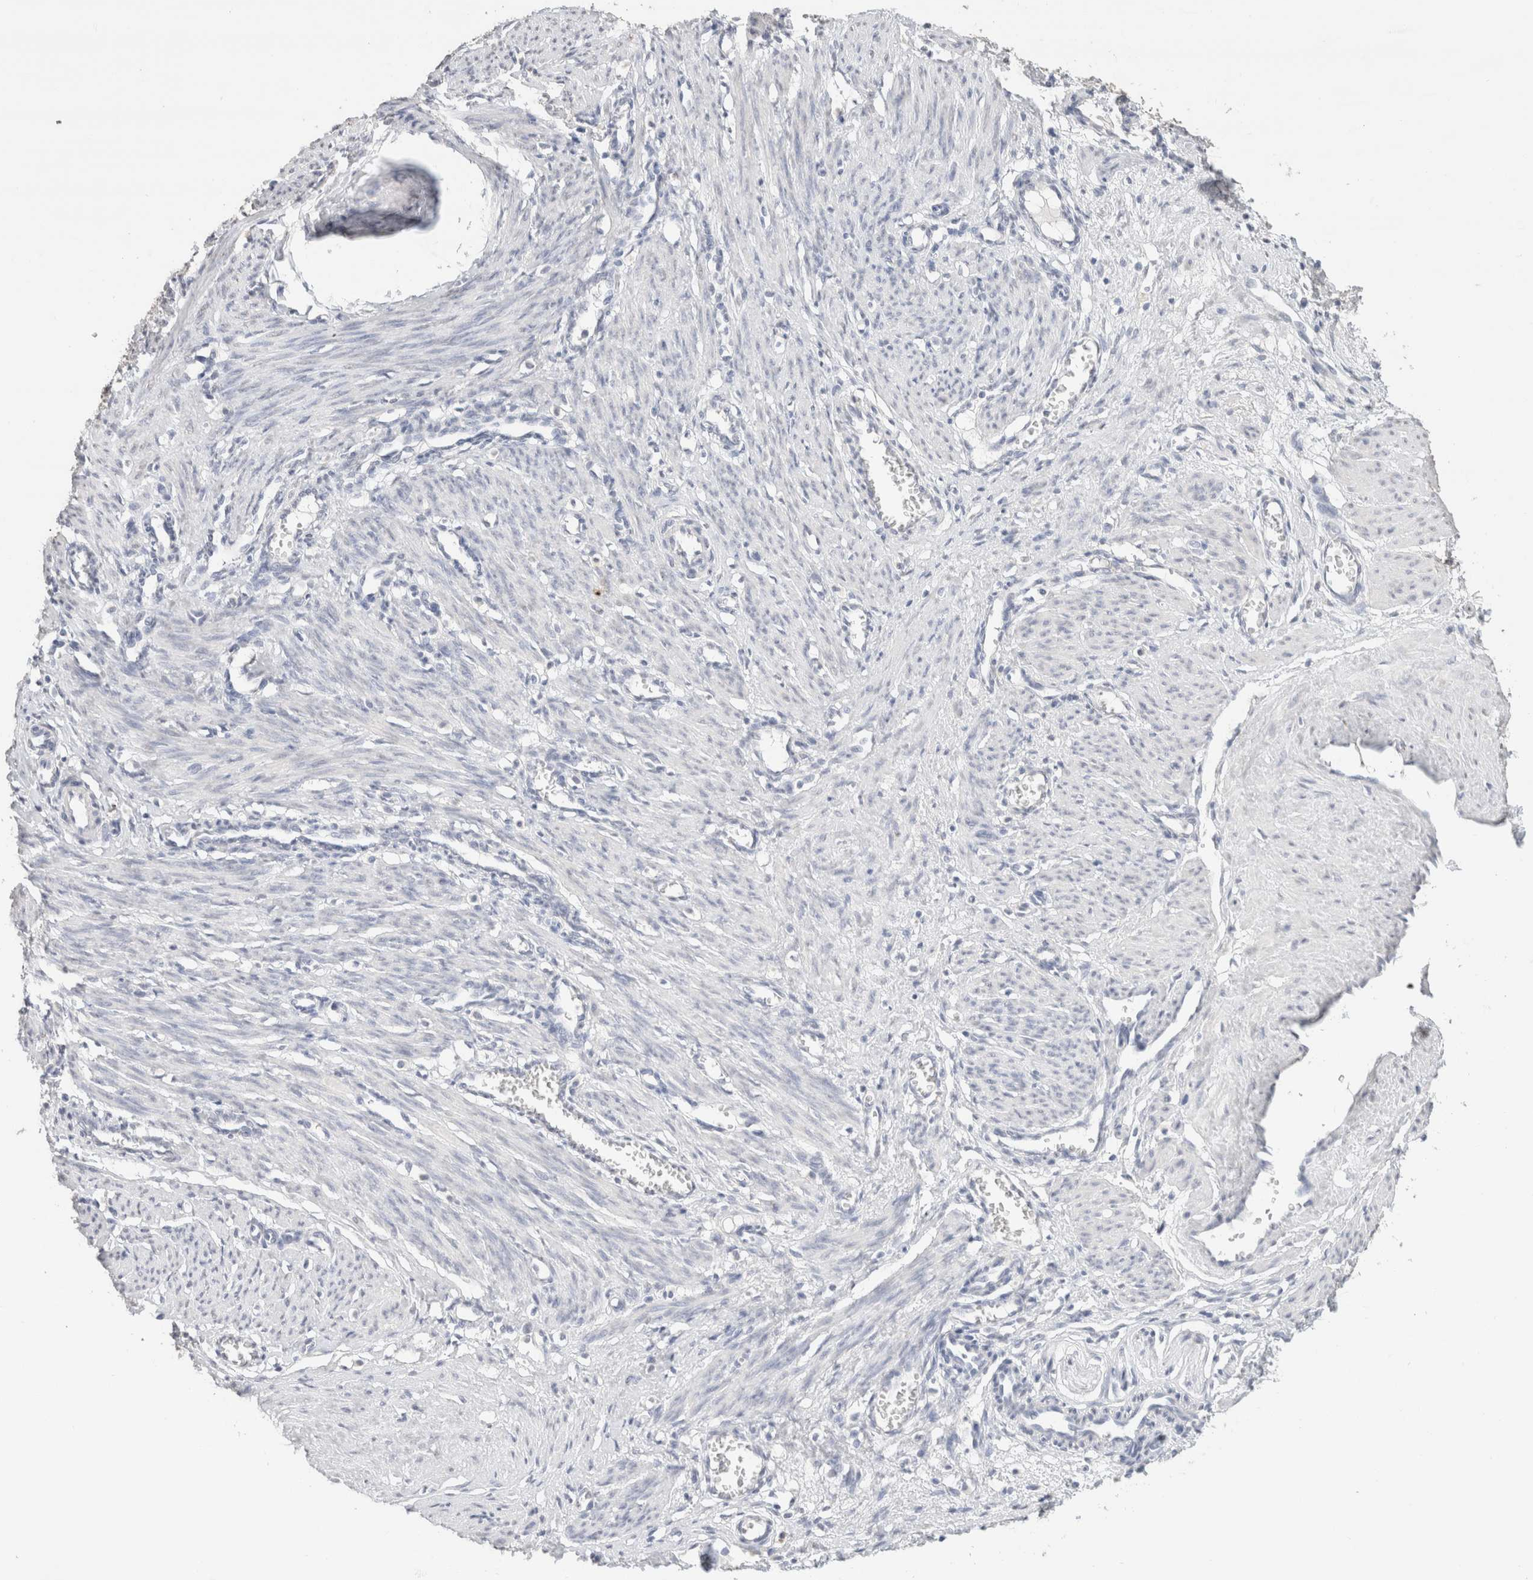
{"staining": {"intensity": "negative", "quantity": "none", "location": "none"}, "tissue": "smooth muscle", "cell_type": "Smooth muscle cells", "image_type": "normal", "snomed": [{"axis": "morphology", "description": "Normal tissue, NOS"}, {"axis": "topography", "description": "Endometrium"}], "caption": "There is no significant staining in smooth muscle cells of smooth muscle. (DAB (3,3'-diaminobenzidine) immunohistochemistry (IHC) with hematoxylin counter stain).", "gene": "CD80", "patient": {"sex": "female", "age": 33}}